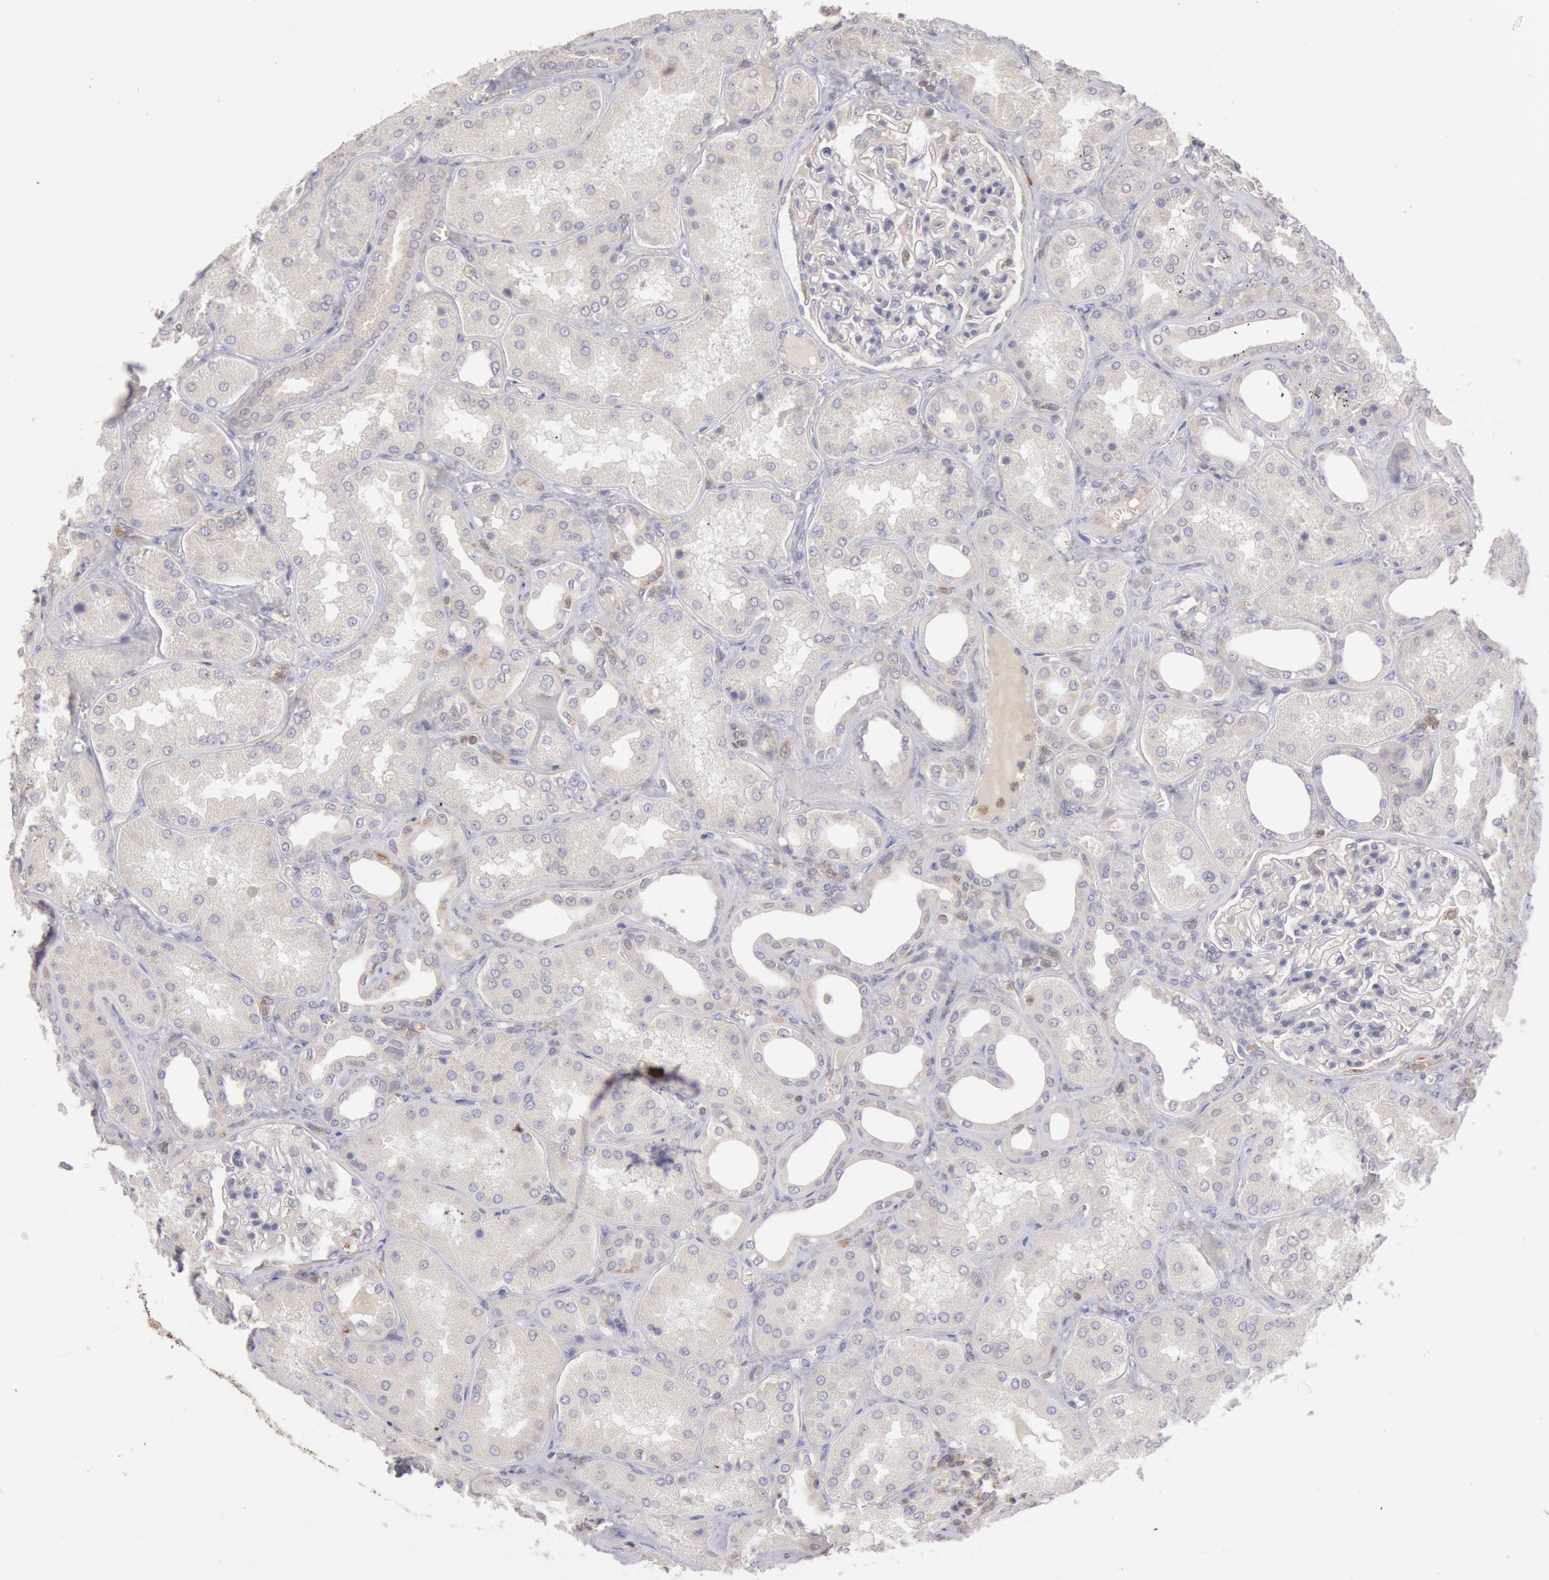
{"staining": {"intensity": "negative", "quantity": "none", "location": "none"}, "tissue": "kidney", "cell_type": "Cells in glomeruli", "image_type": "normal", "snomed": [{"axis": "morphology", "description": "Normal tissue, NOS"}, {"axis": "topography", "description": "Kidney"}], "caption": "The photomicrograph shows no staining of cells in glomeruli in normal kidney.", "gene": "PIK3R1", "patient": {"sex": "female", "age": 56}}